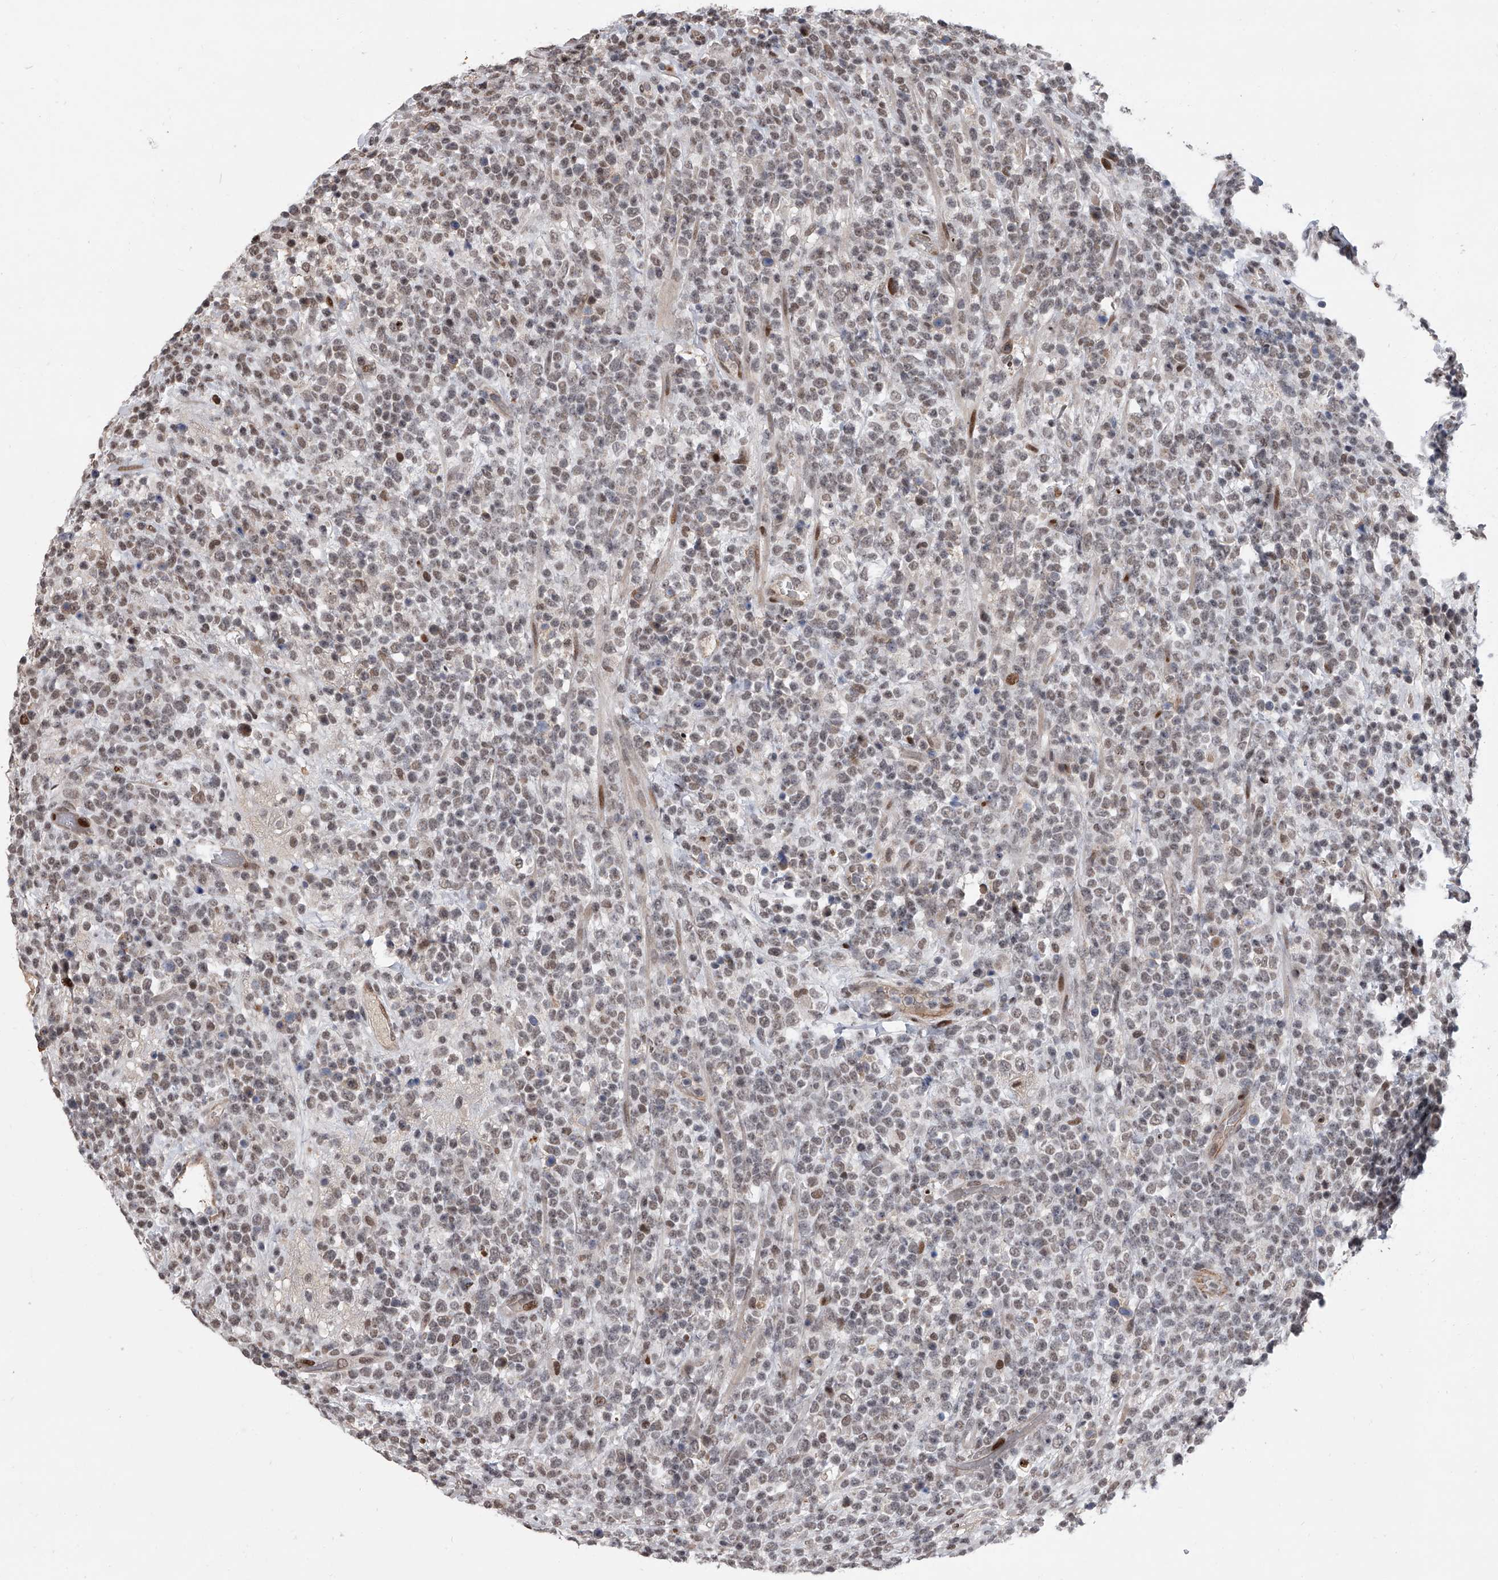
{"staining": {"intensity": "weak", "quantity": "25%-75%", "location": "nuclear"}, "tissue": "lymphoma", "cell_type": "Tumor cells", "image_type": "cancer", "snomed": [{"axis": "morphology", "description": "Malignant lymphoma, non-Hodgkin's type, High grade"}, {"axis": "topography", "description": "Colon"}], "caption": "An immunohistochemistry micrograph of neoplastic tissue is shown. Protein staining in brown highlights weak nuclear positivity in lymphoma within tumor cells. The staining is performed using DAB (3,3'-diaminobenzidine) brown chromogen to label protein expression. The nuclei are counter-stained blue using hematoxylin.", "gene": "ZNF426", "patient": {"sex": "female", "age": 53}}